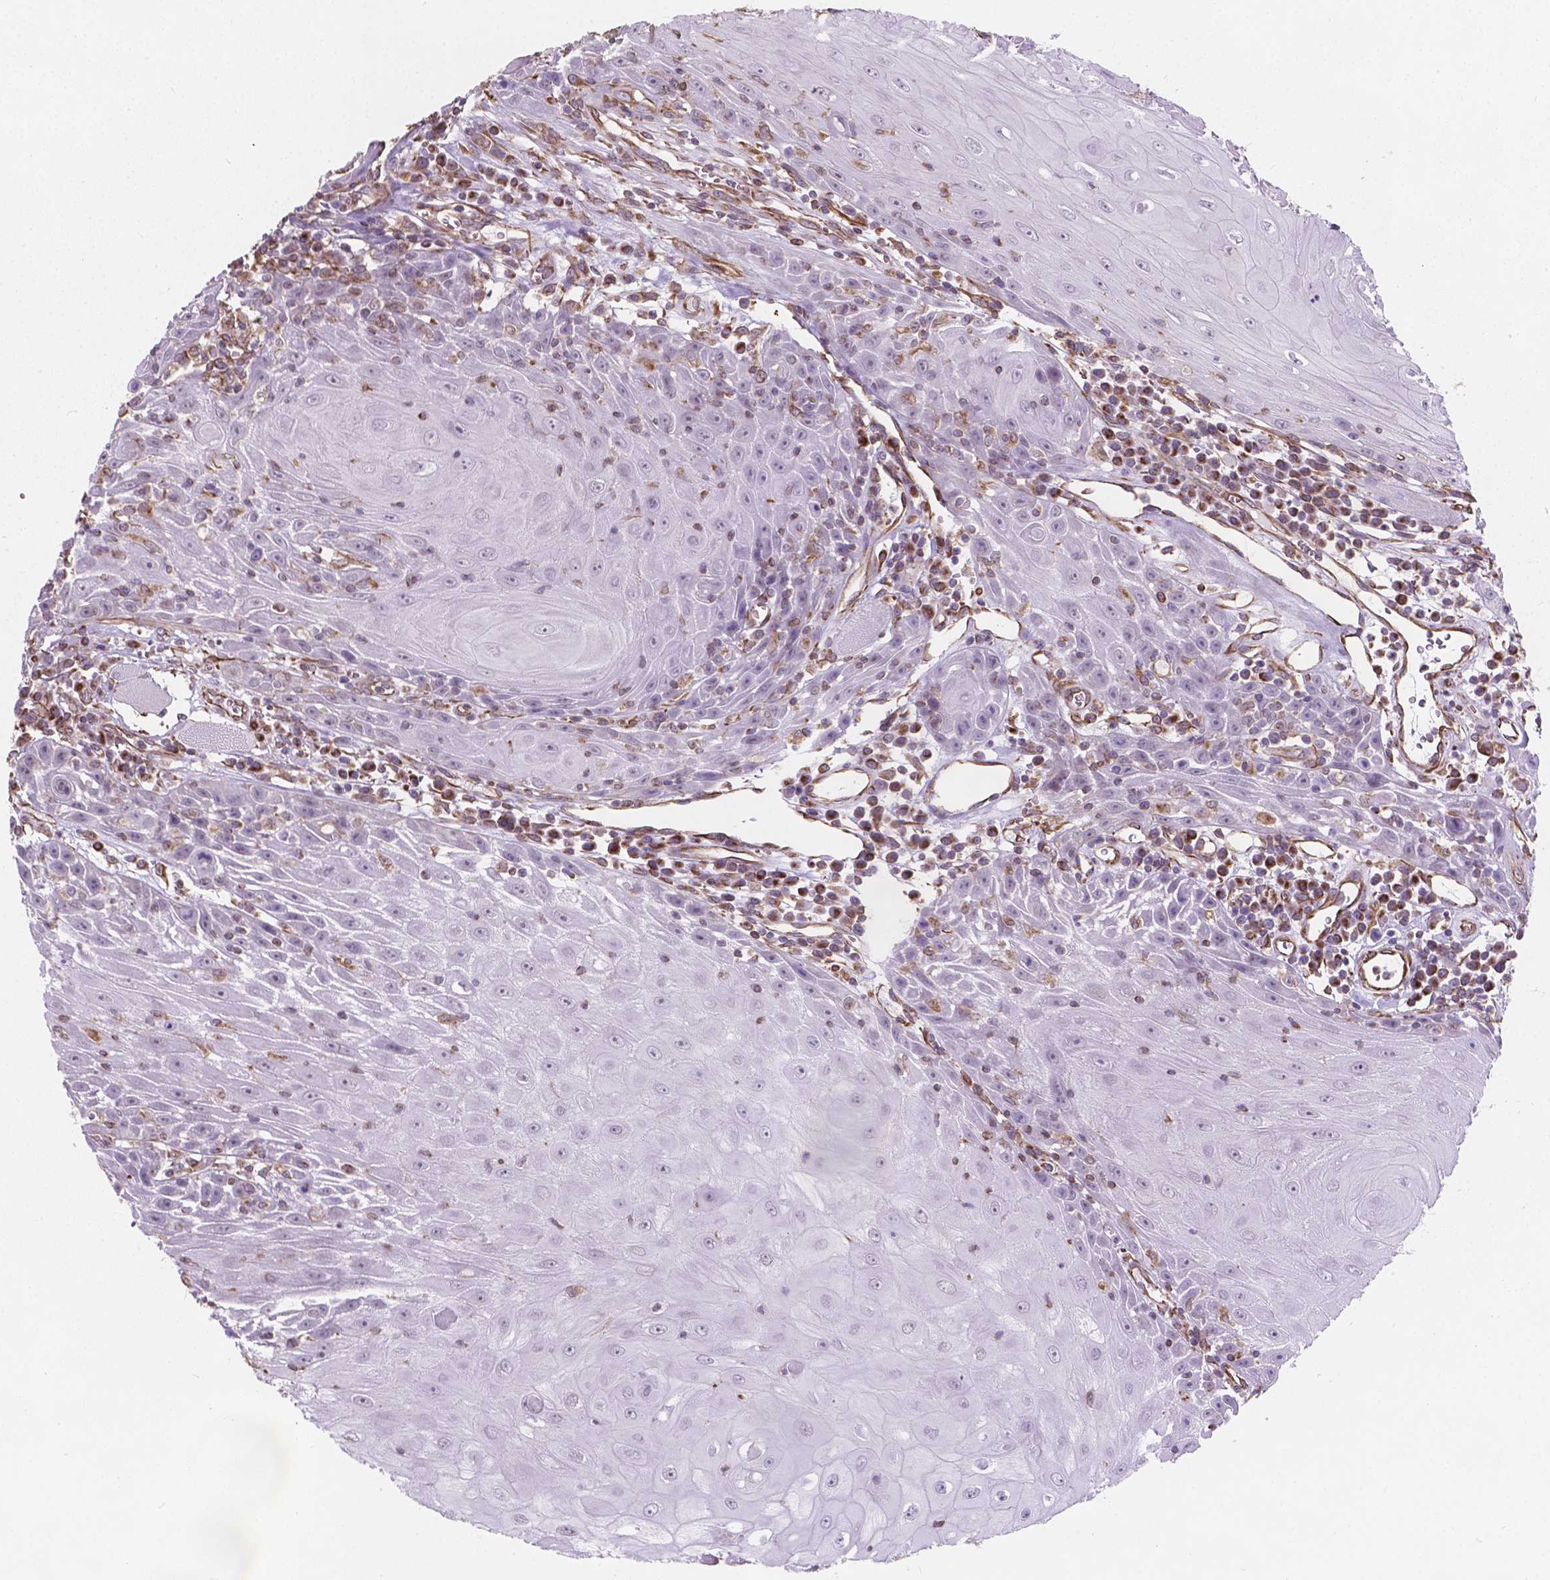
{"staining": {"intensity": "negative", "quantity": "none", "location": "none"}, "tissue": "head and neck cancer", "cell_type": "Tumor cells", "image_type": "cancer", "snomed": [{"axis": "morphology", "description": "Normal tissue, NOS"}, {"axis": "morphology", "description": "Squamous cell carcinoma, NOS"}, {"axis": "topography", "description": "Oral tissue"}, {"axis": "topography", "description": "Head-Neck"}], "caption": "A photomicrograph of head and neck cancer (squamous cell carcinoma) stained for a protein exhibits no brown staining in tumor cells. (Brightfield microscopy of DAB IHC at high magnification).", "gene": "AMOT", "patient": {"sex": "male", "age": 52}}